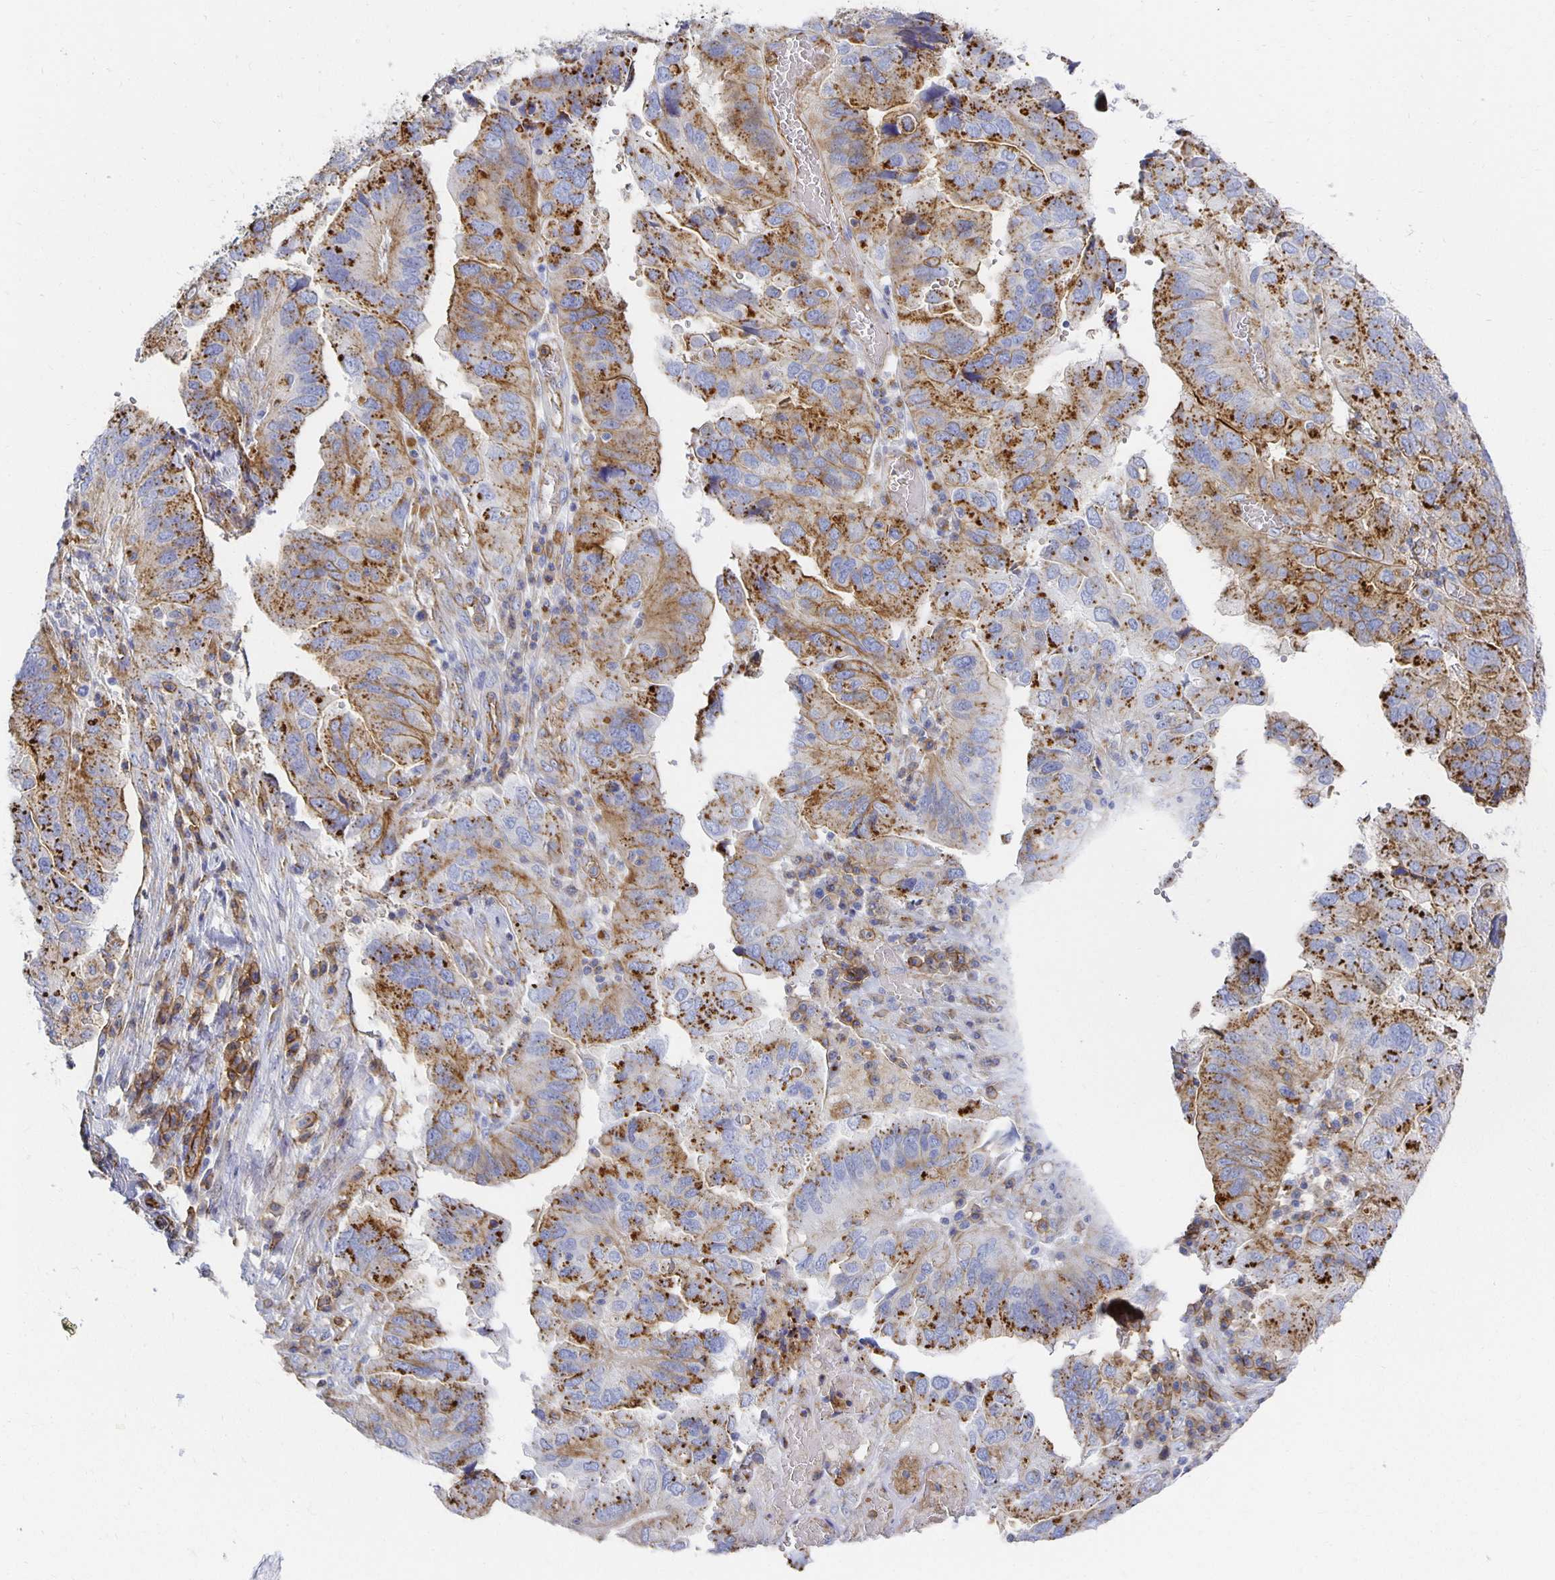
{"staining": {"intensity": "strong", "quantity": "25%-75%", "location": "cytoplasmic/membranous"}, "tissue": "ovarian cancer", "cell_type": "Tumor cells", "image_type": "cancer", "snomed": [{"axis": "morphology", "description": "Cystadenocarcinoma, serous, NOS"}, {"axis": "topography", "description": "Ovary"}], "caption": "Immunohistochemistry (IHC) of human serous cystadenocarcinoma (ovarian) demonstrates high levels of strong cytoplasmic/membranous expression in approximately 25%-75% of tumor cells.", "gene": "TAAR1", "patient": {"sex": "female", "age": 79}}